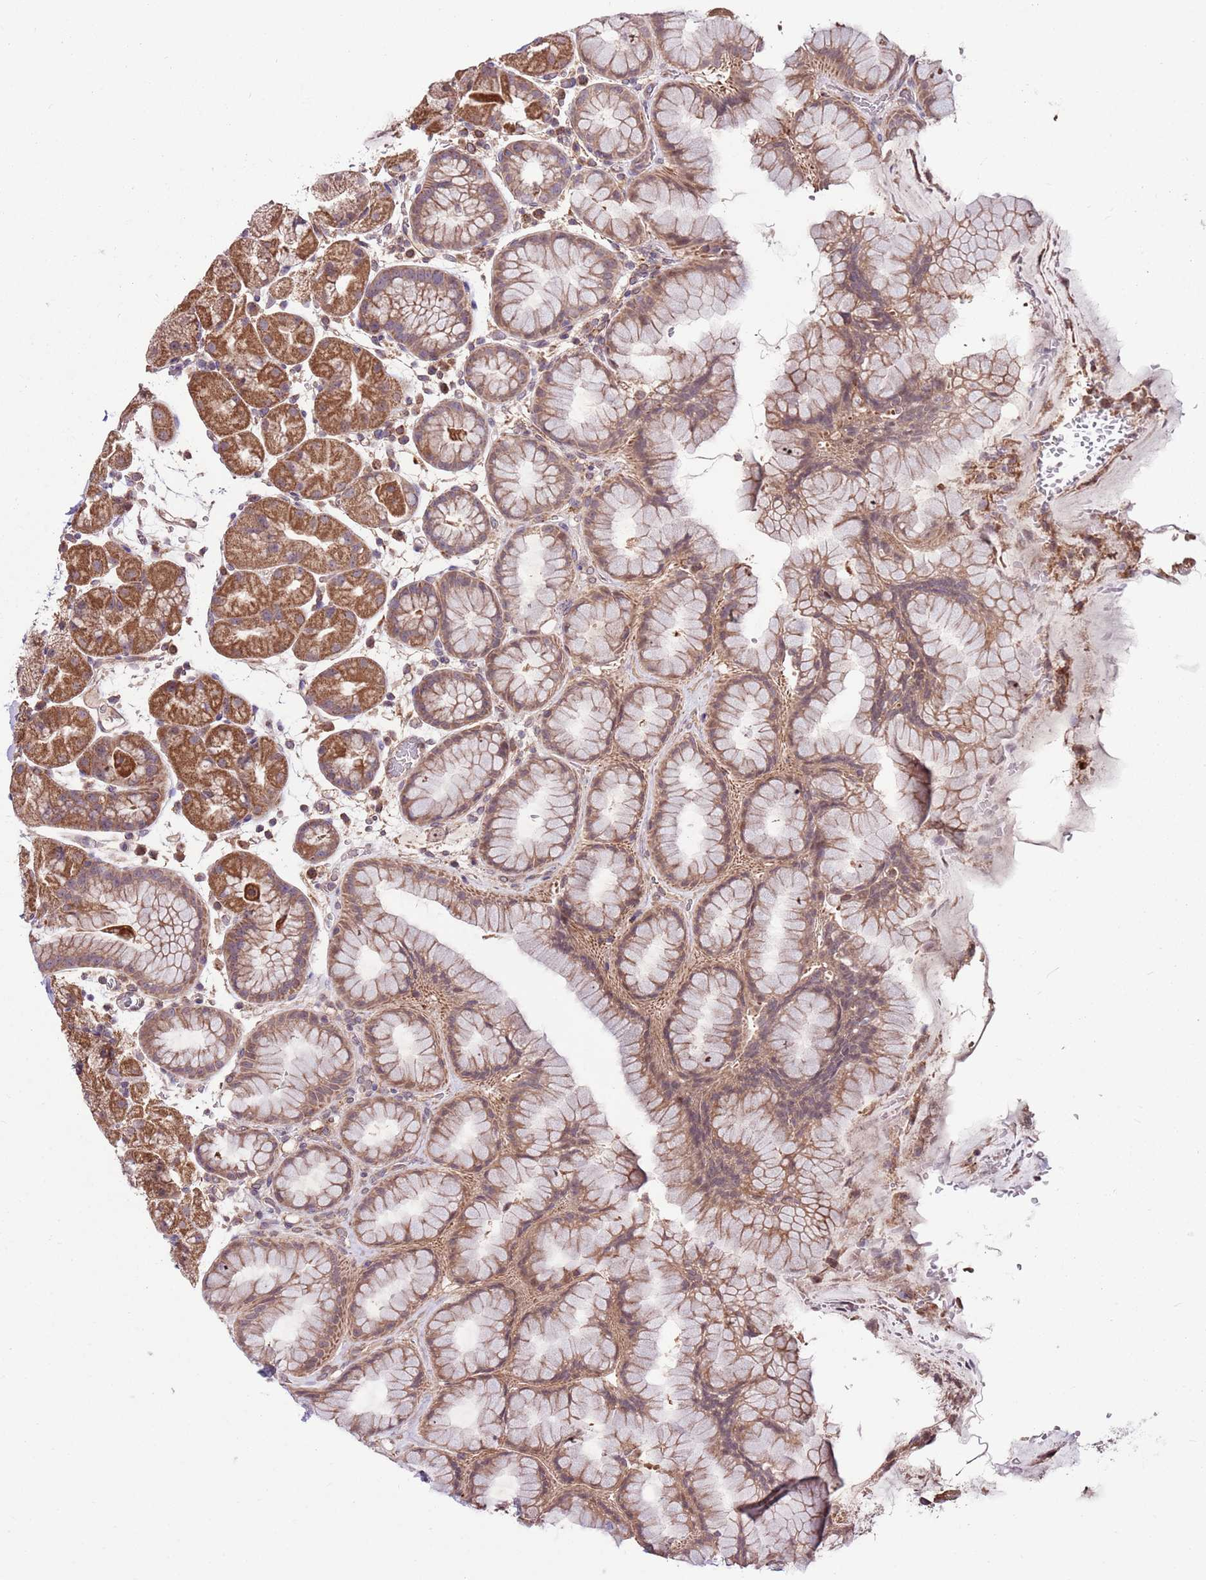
{"staining": {"intensity": "strong", "quantity": "25%-75%", "location": "cytoplasmic/membranous"}, "tissue": "stomach", "cell_type": "Glandular cells", "image_type": "normal", "snomed": [{"axis": "morphology", "description": "Normal tissue, NOS"}, {"axis": "topography", "description": "Stomach, upper"}, {"axis": "topography", "description": "Stomach, lower"}], "caption": "An image of stomach stained for a protein displays strong cytoplasmic/membranous brown staining in glandular cells.", "gene": "SMG1", "patient": {"sex": "male", "age": 67}}